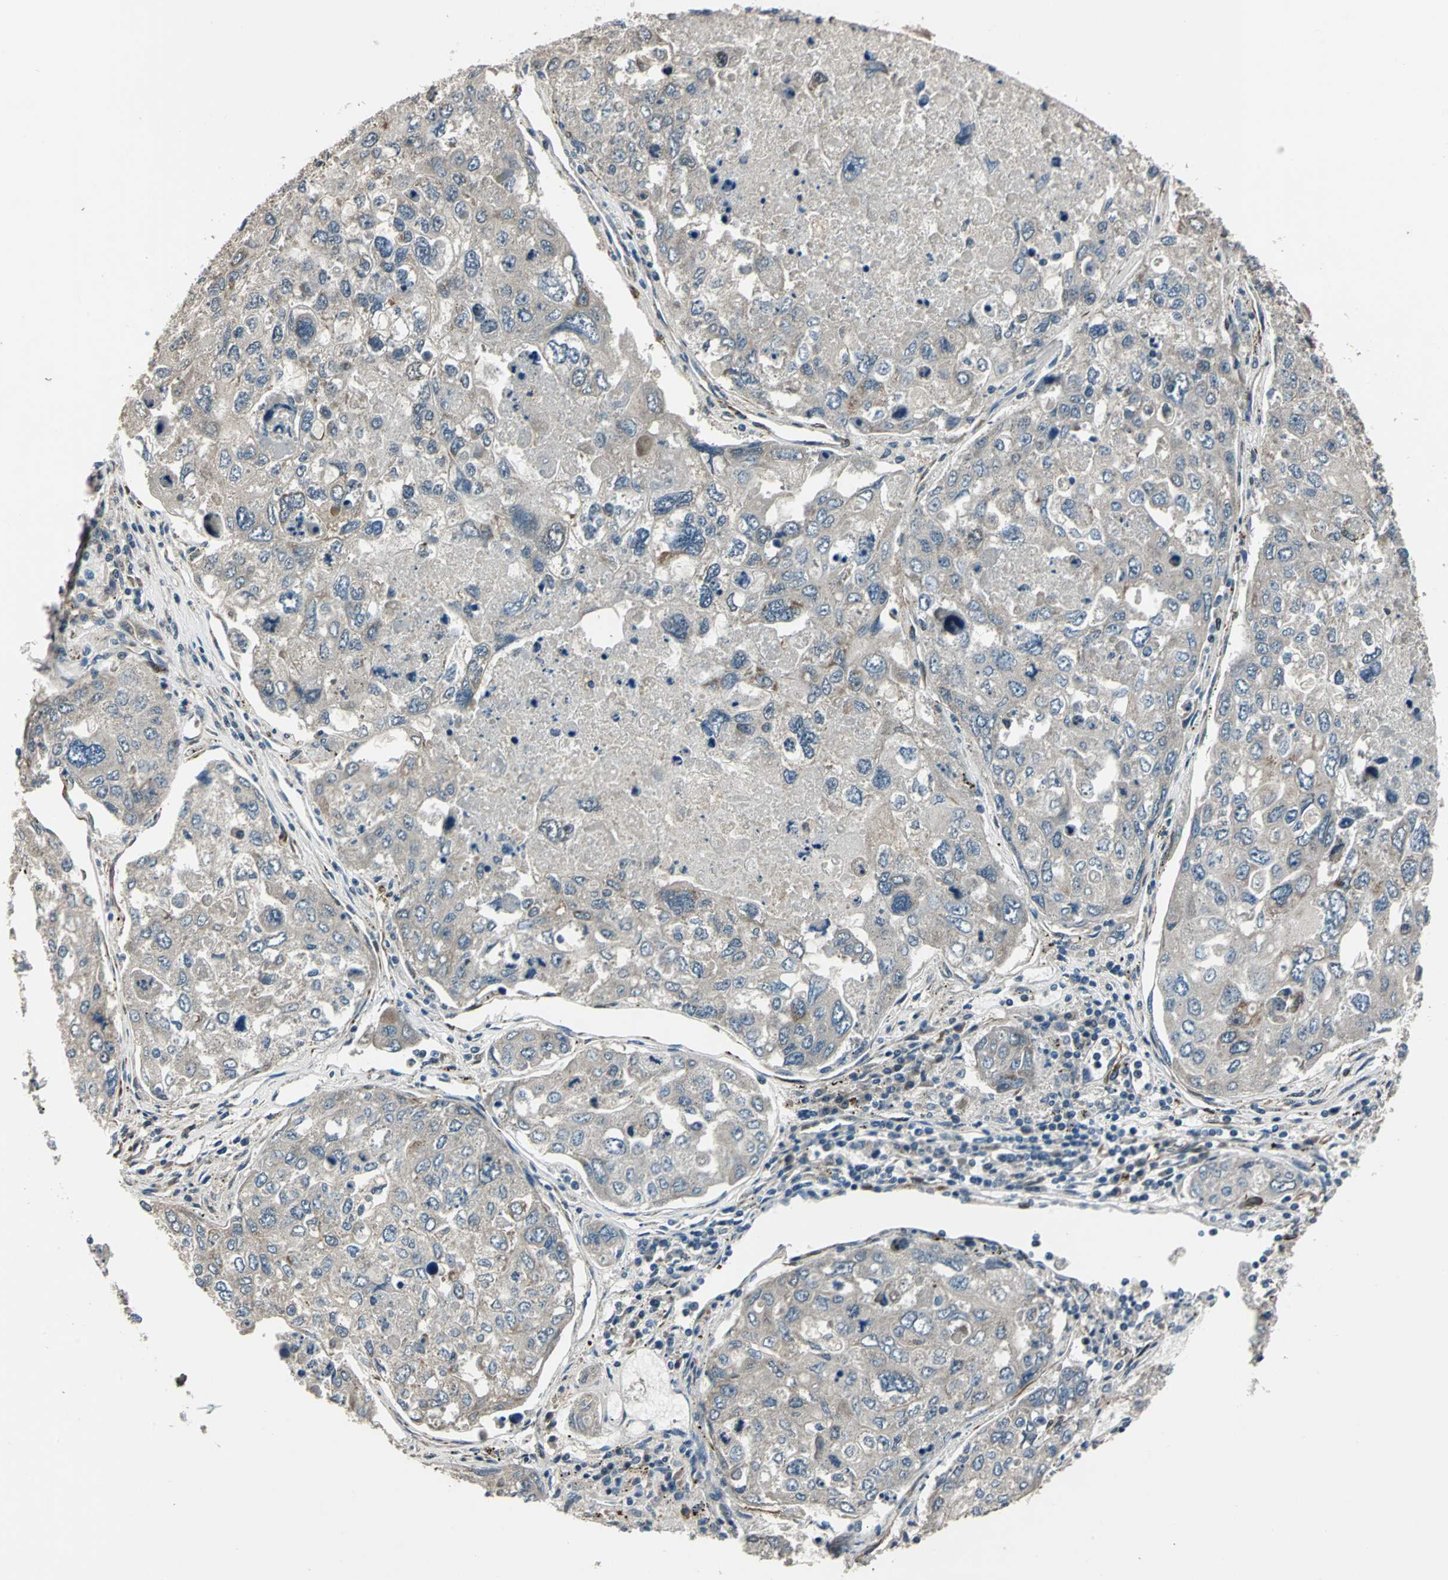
{"staining": {"intensity": "weak", "quantity": "<25%", "location": "cytoplasmic/membranous"}, "tissue": "urothelial cancer", "cell_type": "Tumor cells", "image_type": "cancer", "snomed": [{"axis": "morphology", "description": "Urothelial carcinoma, High grade"}, {"axis": "topography", "description": "Lymph node"}, {"axis": "topography", "description": "Urinary bladder"}], "caption": "There is no significant expression in tumor cells of urothelial cancer.", "gene": "EXD2", "patient": {"sex": "male", "age": 51}}